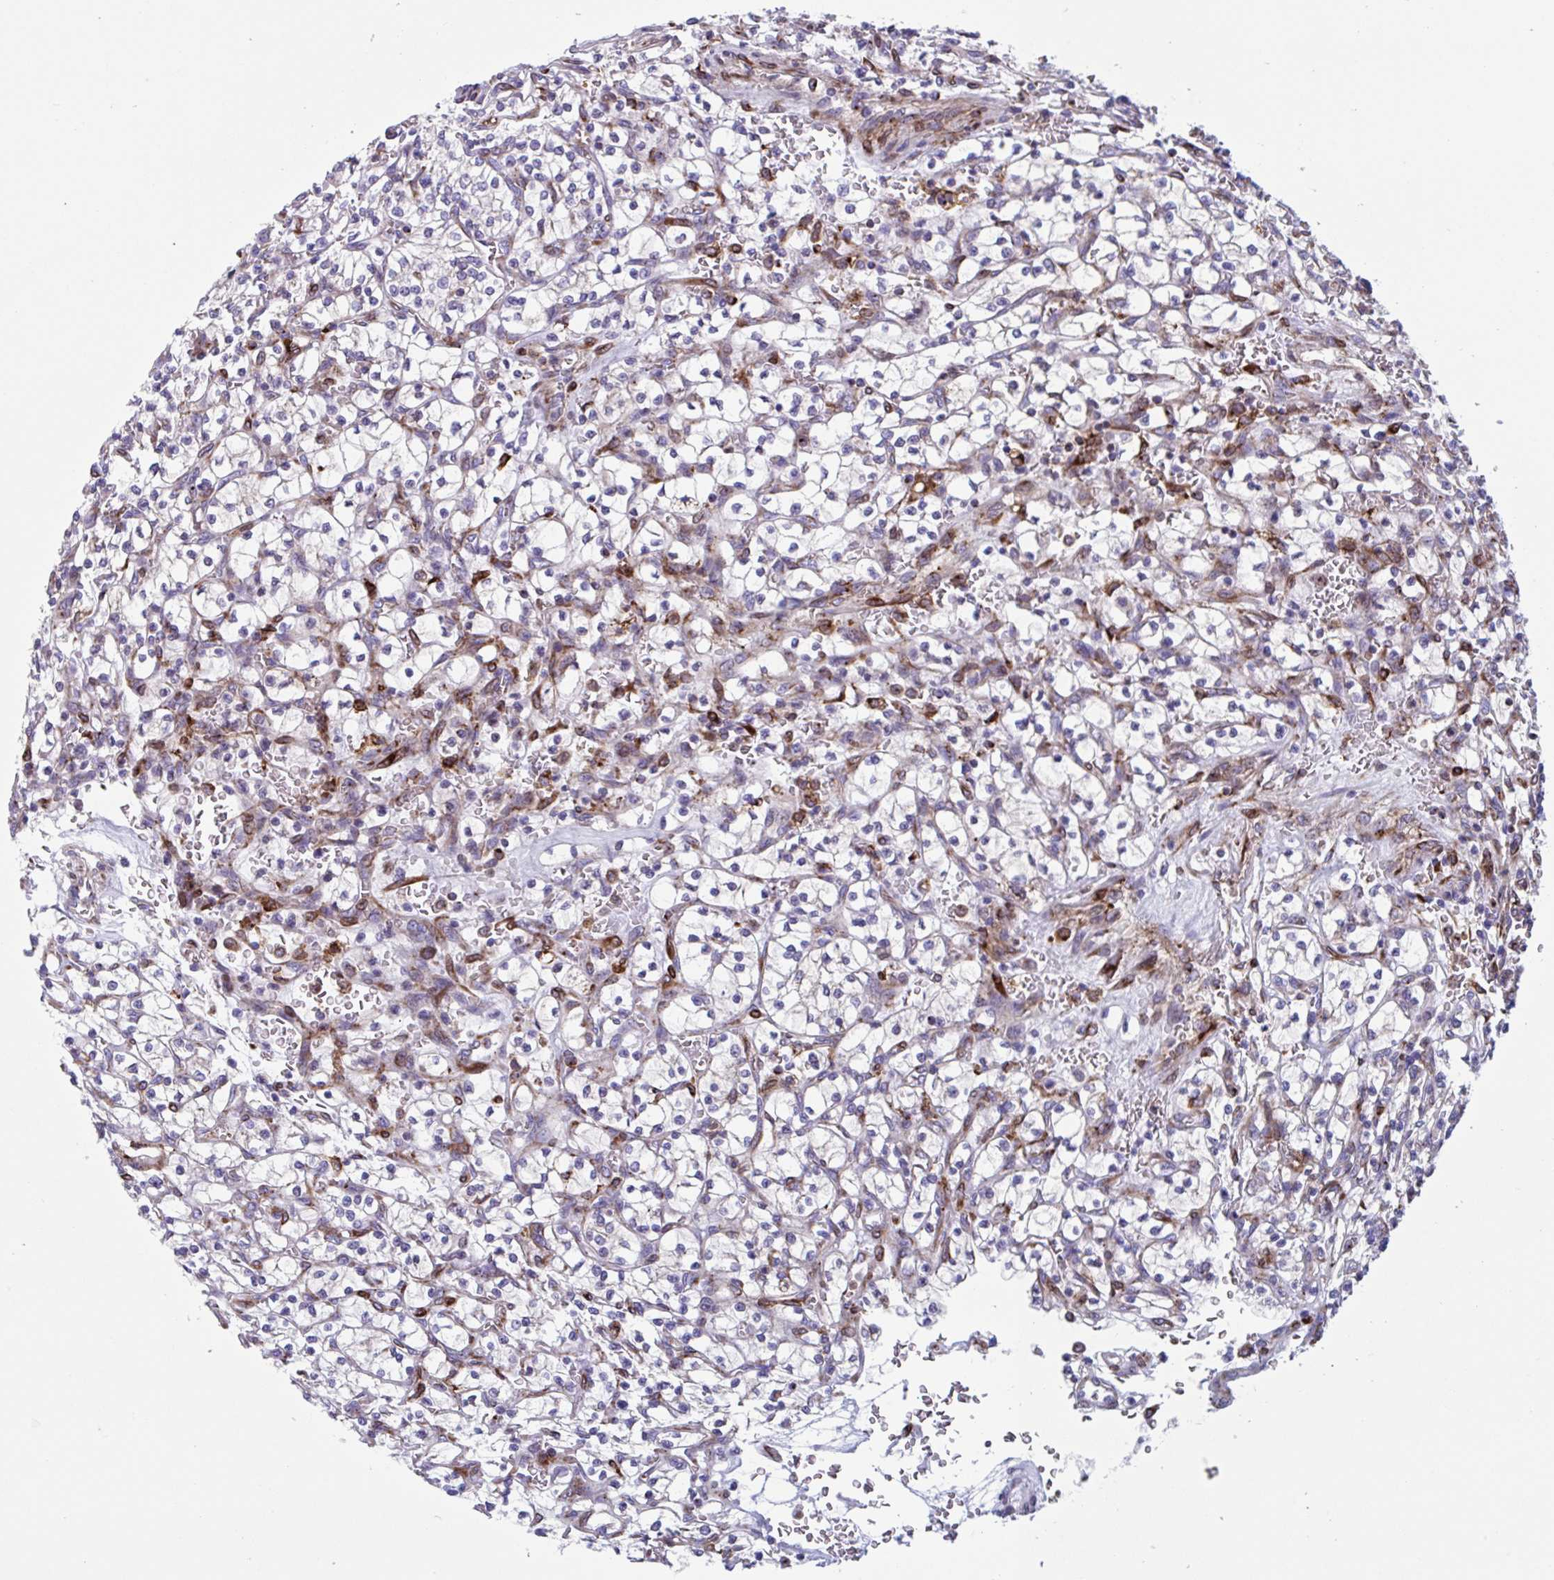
{"staining": {"intensity": "negative", "quantity": "none", "location": "none"}, "tissue": "renal cancer", "cell_type": "Tumor cells", "image_type": "cancer", "snomed": [{"axis": "morphology", "description": "Adenocarcinoma, NOS"}, {"axis": "topography", "description": "Kidney"}], "caption": "DAB immunohistochemical staining of human renal cancer demonstrates no significant expression in tumor cells. (Stains: DAB (3,3'-diaminobenzidine) immunohistochemistry with hematoxylin counter stain, Microscopy: brightfield microscopy at high magnification).", "gene": "RFK", "patient": {"sex": "female", "age": 64}}